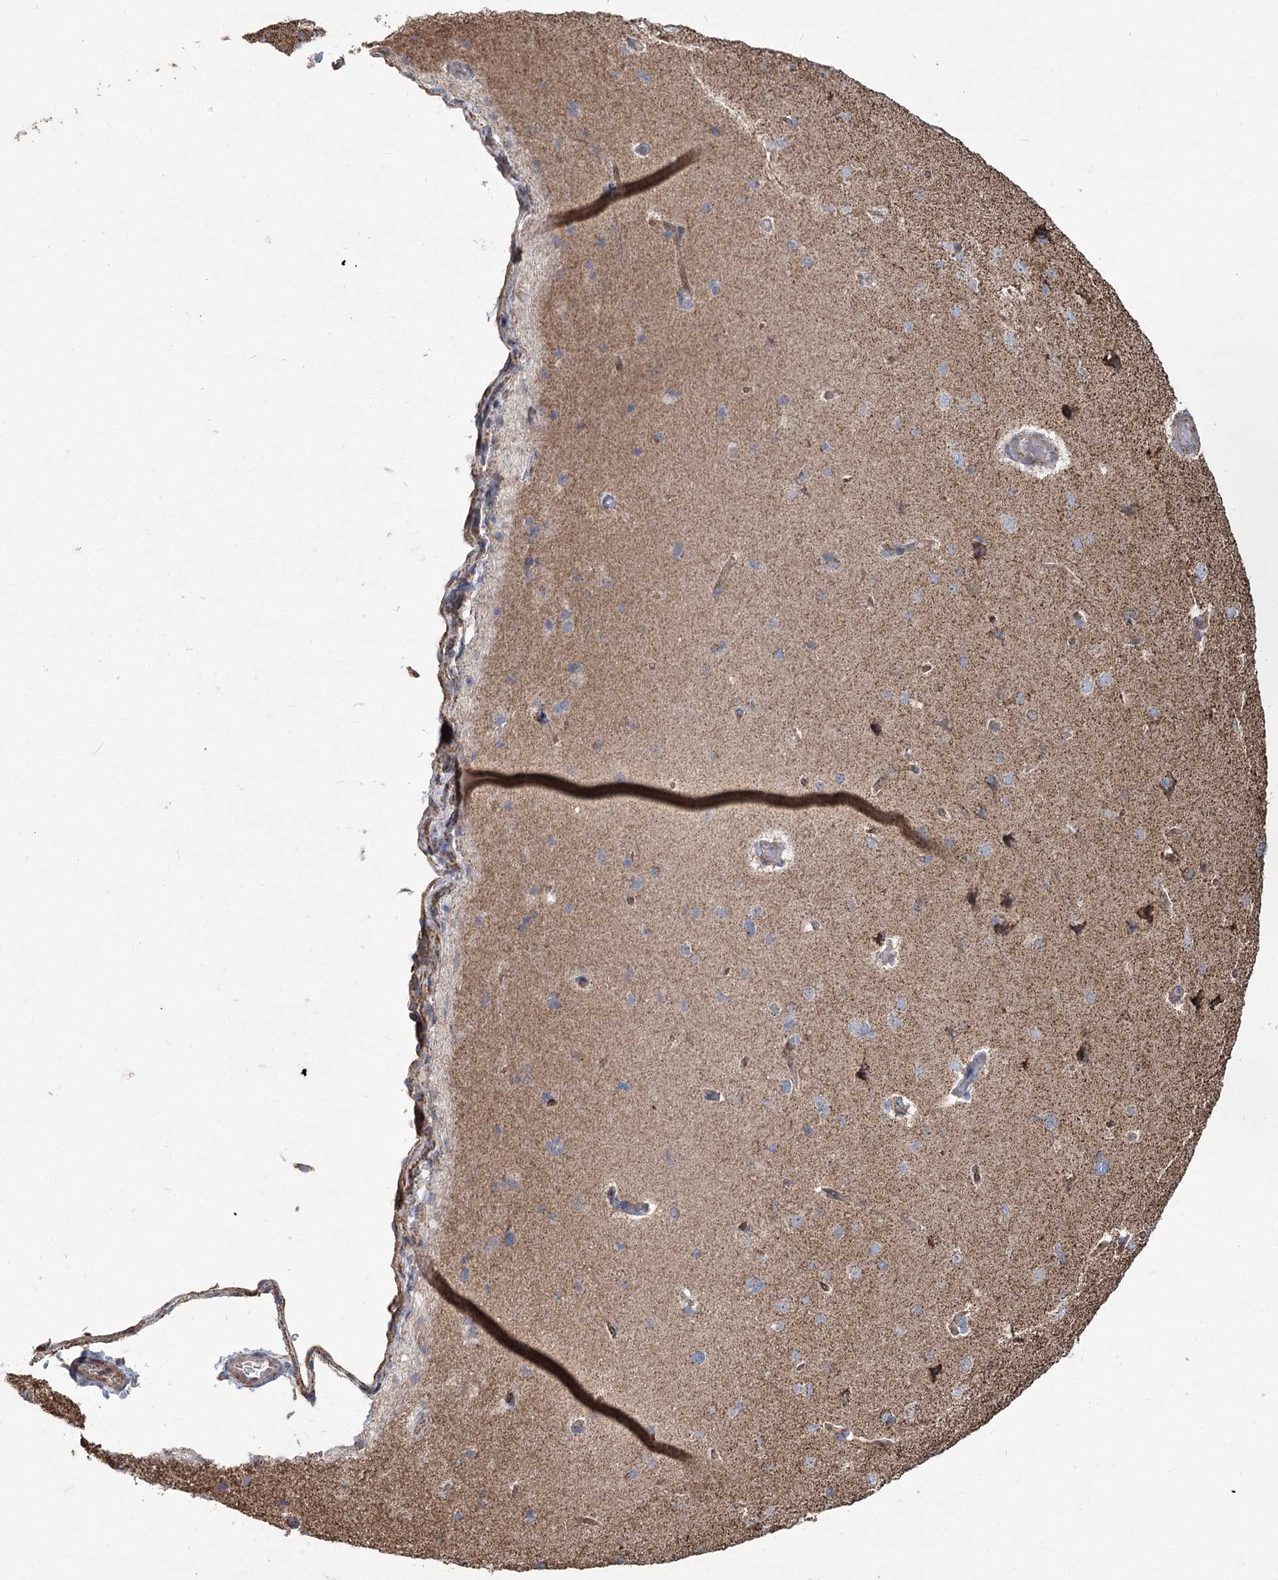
{"staining": {"intensity": "weak", "quantity": ">75%", "location": "cytoplasmic/membranous"}, "tissue": "cerebral cortex", "cell_type": "Endothelial cells", "image_type": "normal", "snomed": [{"axis": "morphology", "description": "Normal tissue, NOS"}, {"axis": "topography", "description": "Cerebral cortex"}], "caption": "Endothelial cells exhibit low levels of weak cytoplasmic/membranous expression in approximately >75% of cells in benign human cerebral cortex.", "gene": "RANBP3L", "patient": {"sex": "male", "age": 62}}